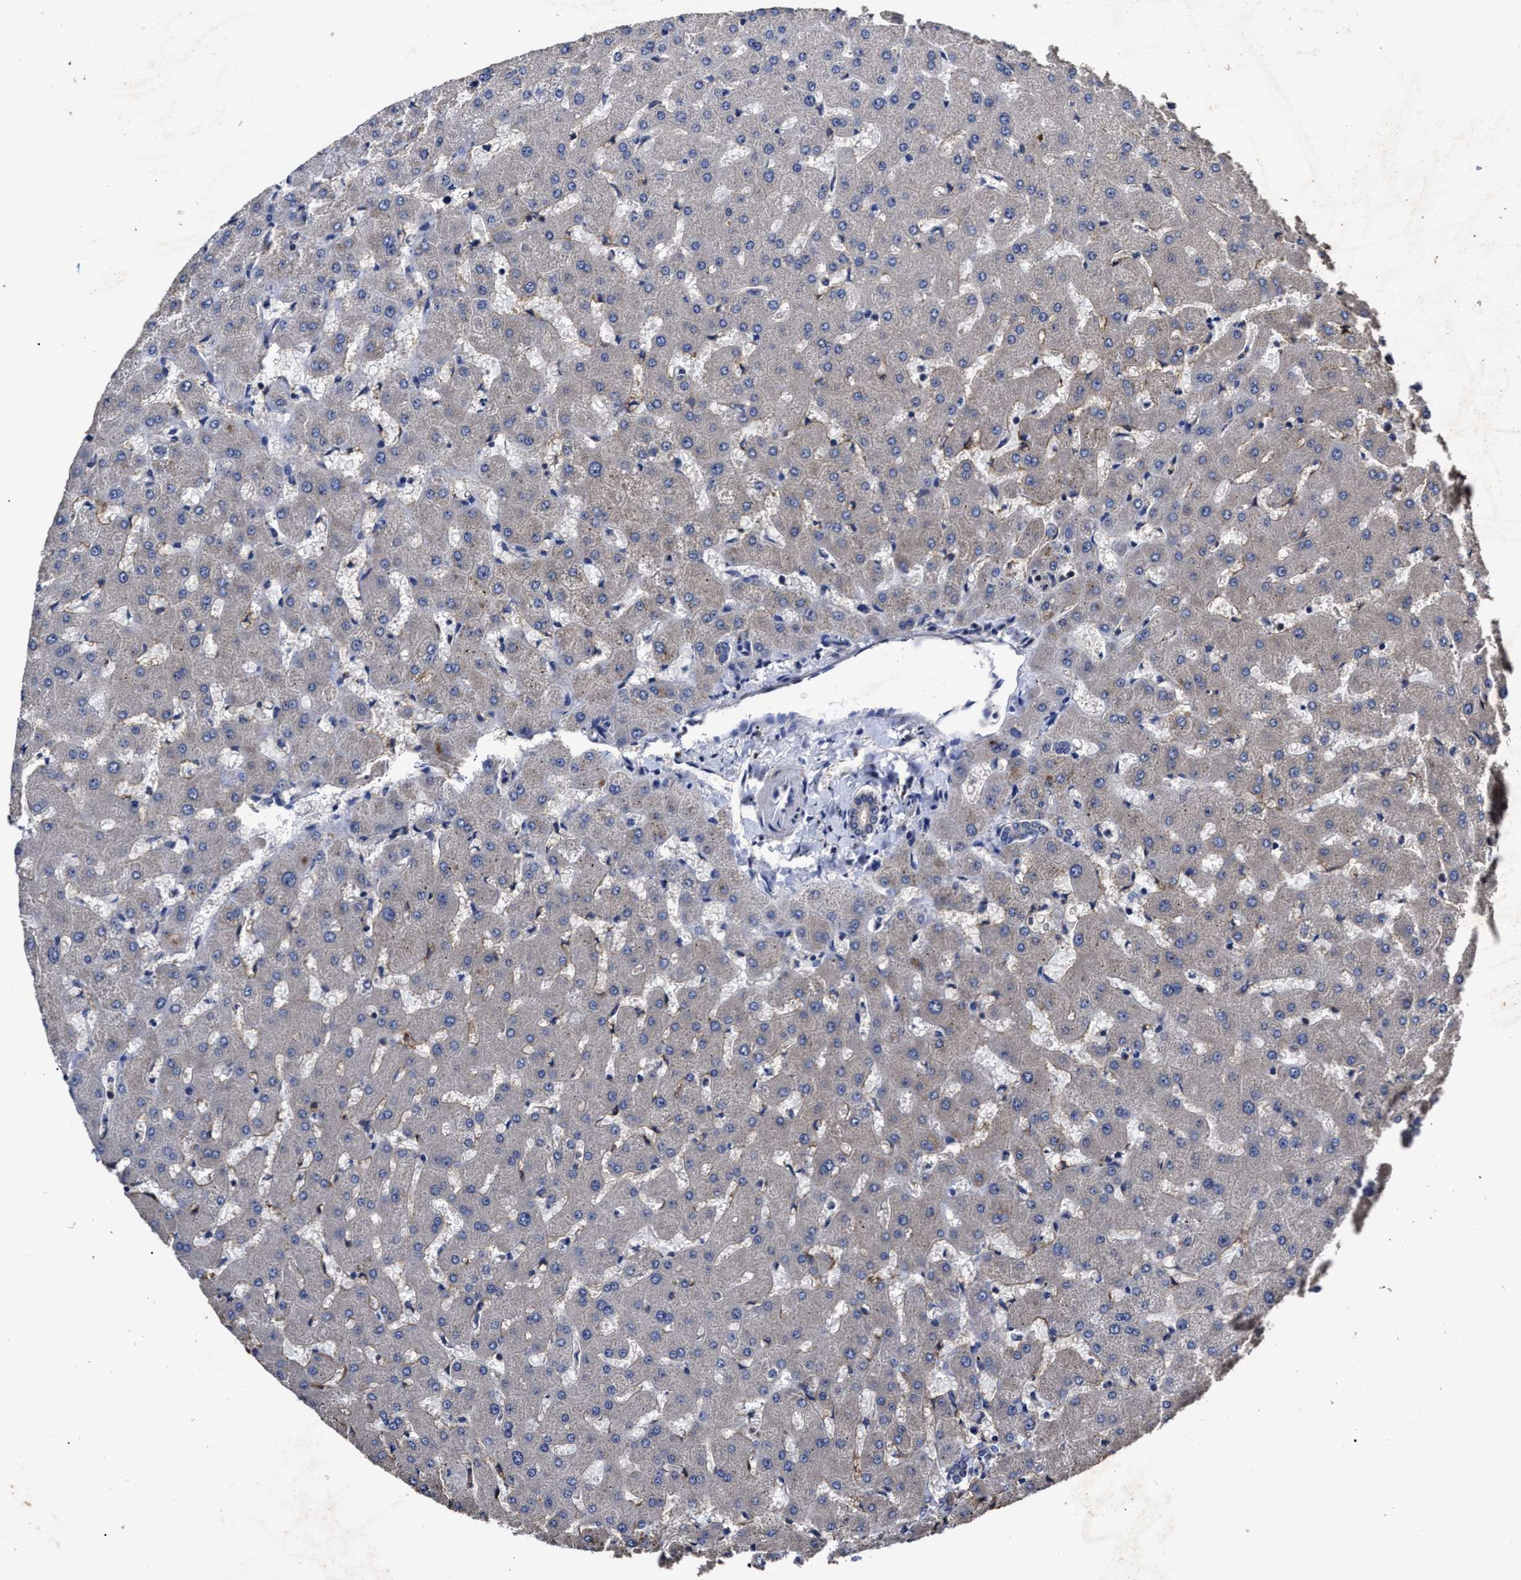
{"staining": {"intensity": "negative", "quantity": "none", "location": "none"}, "tissue": "liver", "cell_type": "Cholangiocytes", "image_type": "normal", "snomed": [{"axis": "morphology", "description": "Normal tissue, NOS"}, {"axis": "topography", "description": "Liver"}], "caption": "Photomicrograph shows no significant protein positivity in cholangiocytes of unremarkable liver.", "gene": "AVEN", "patient": {"sex": "female", "age": 63}}